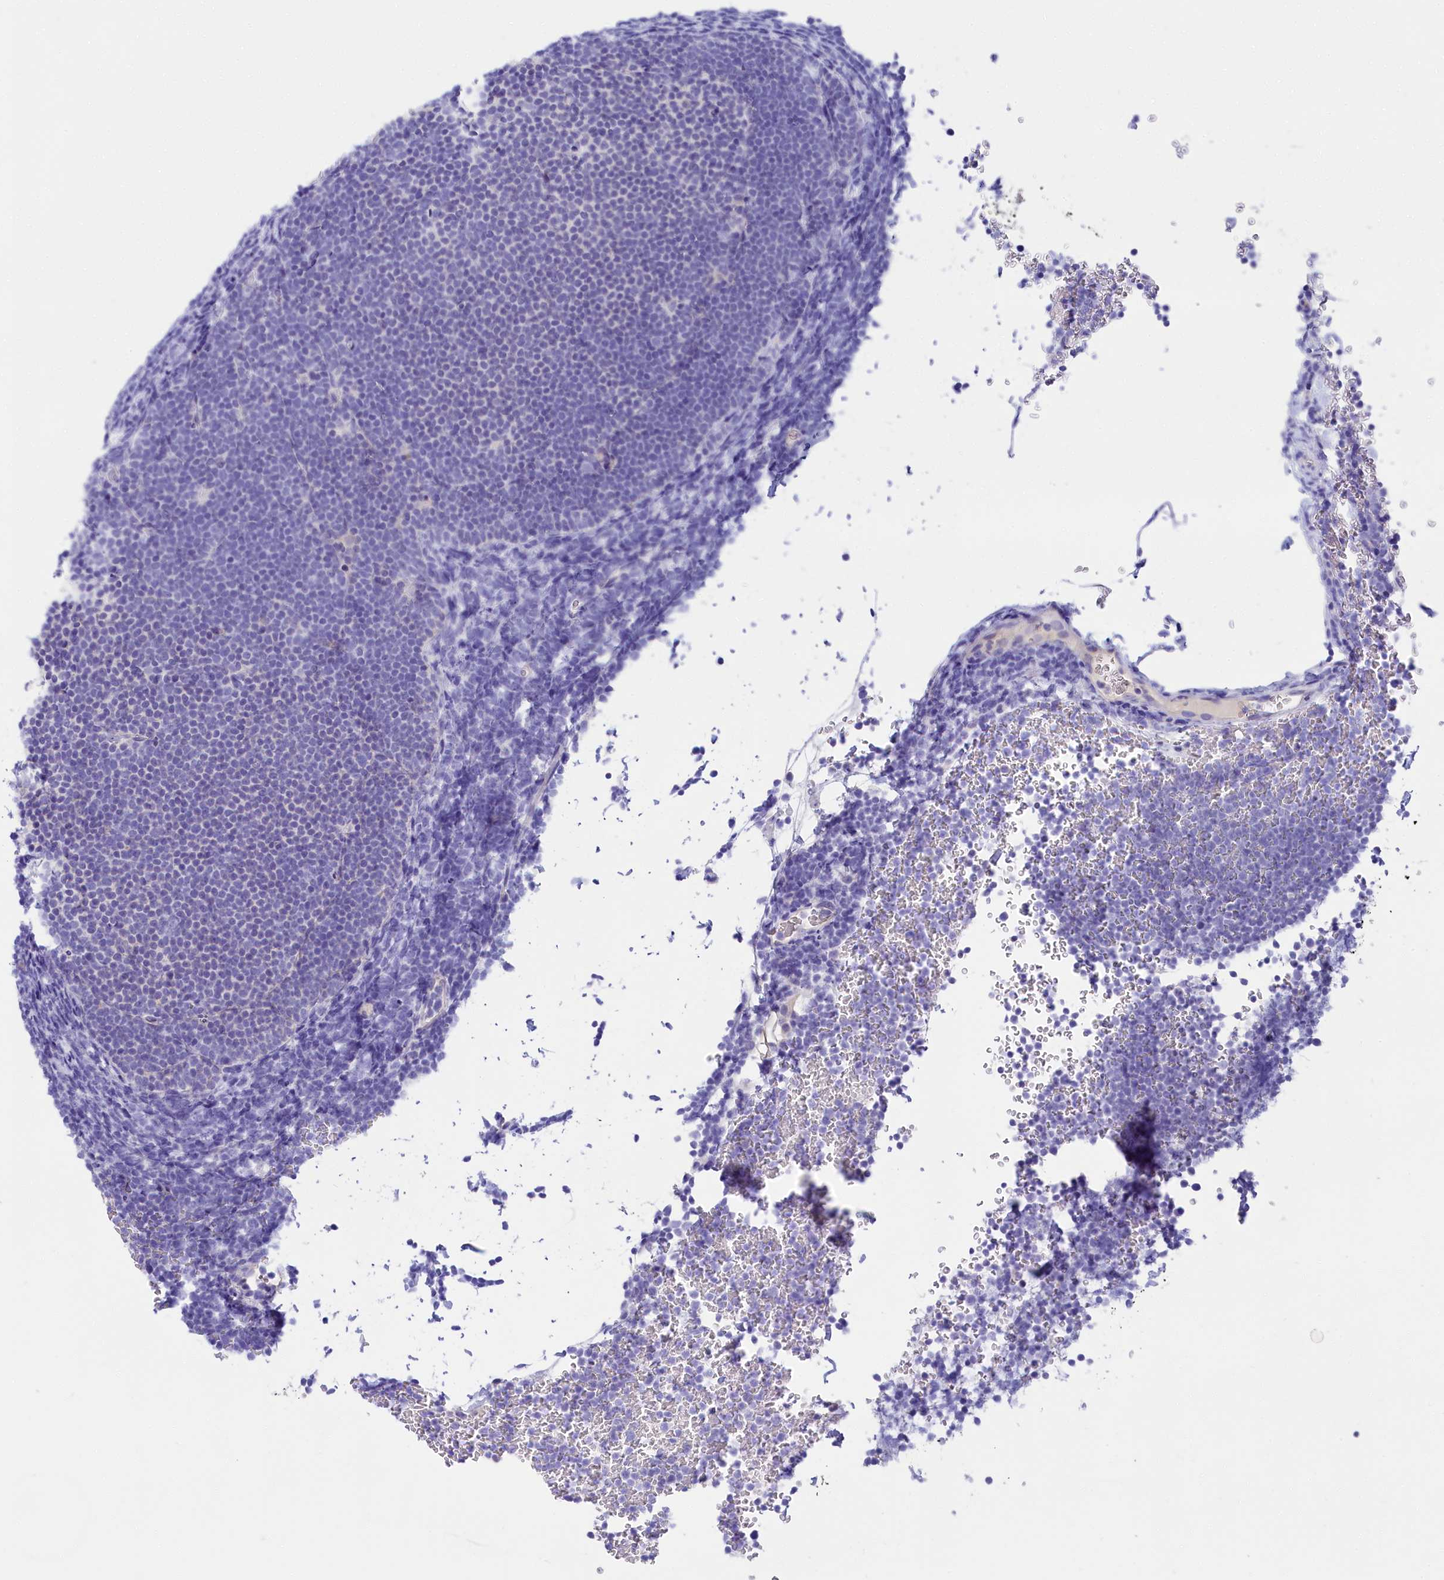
{"staining": {"intensity": "negative", "quantity": "none", "location": "none"}, "tissue": "lymphoma", "cell_type": "Tumor cells", "image_type": "cancer", "snomed": [{"axis": "morphology", "description": "Malignant lymphoma, non-Hodgkin's type, High grade"}, {"axis": "topography", "description": "Lymph node"}], "caption": "DAB immunohistochemical staining of human malignant lymphoma, non-Hodgkin's type (high-grade) reveals no significant positivity in tumor cells.", "gene": "SULT2A1", "patient": {"sex": "male", "age": 13}}